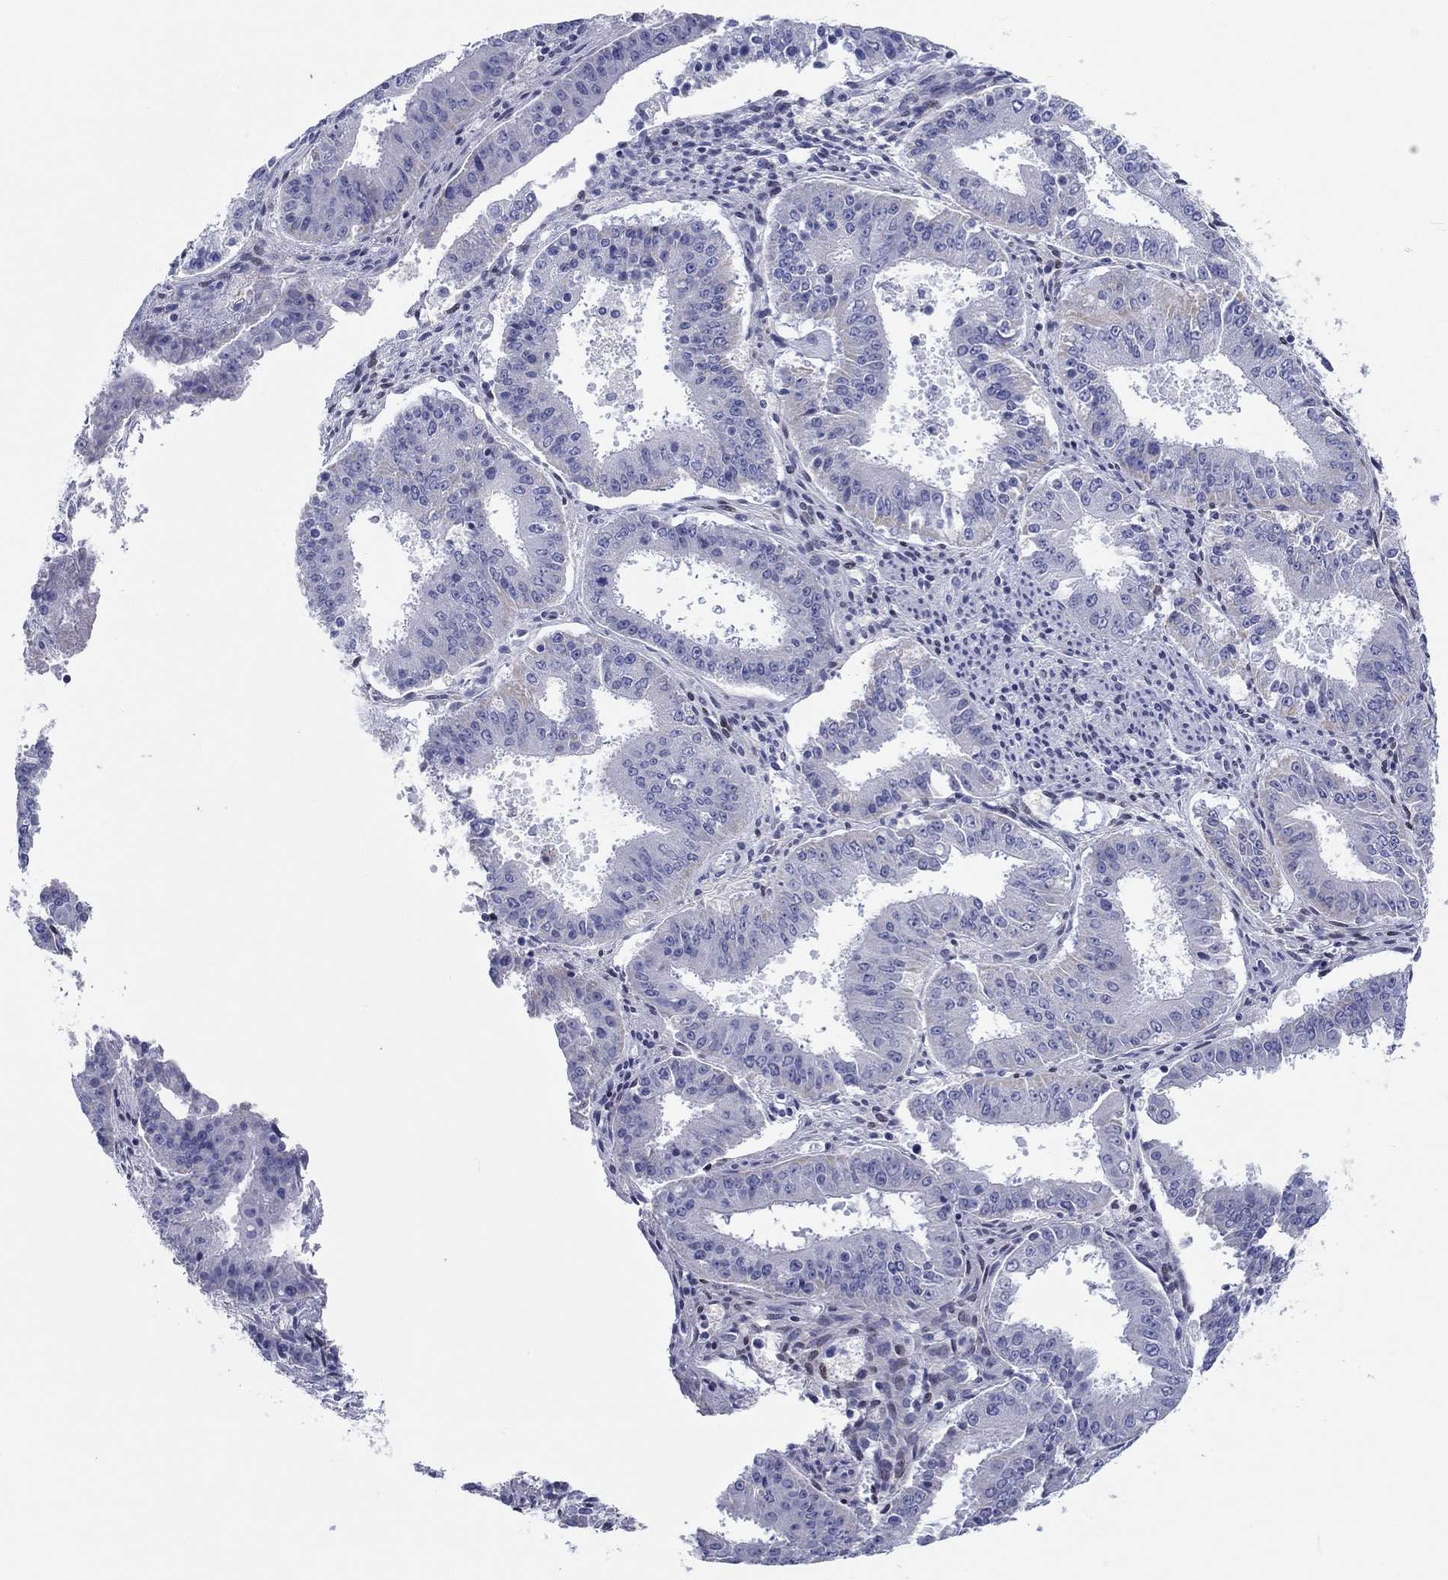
{"staining": {"intensity": "negative", "quantity": "none", "location": "none"}, "tissue": "ovarian cancer", "cell_type": "Tumor cells", "image_type": "cancer", "snomed": [{"axis": "morphology", "description": "Carcinoma, endometroid"}, {"axis": "topography", "description": "Ovary"}], "caption": "Tumor cells show no significant staining in endometroid carcinoma (ovarian).", "gene": "H1-1", "patient": {"sex": "female", "age": 42}}